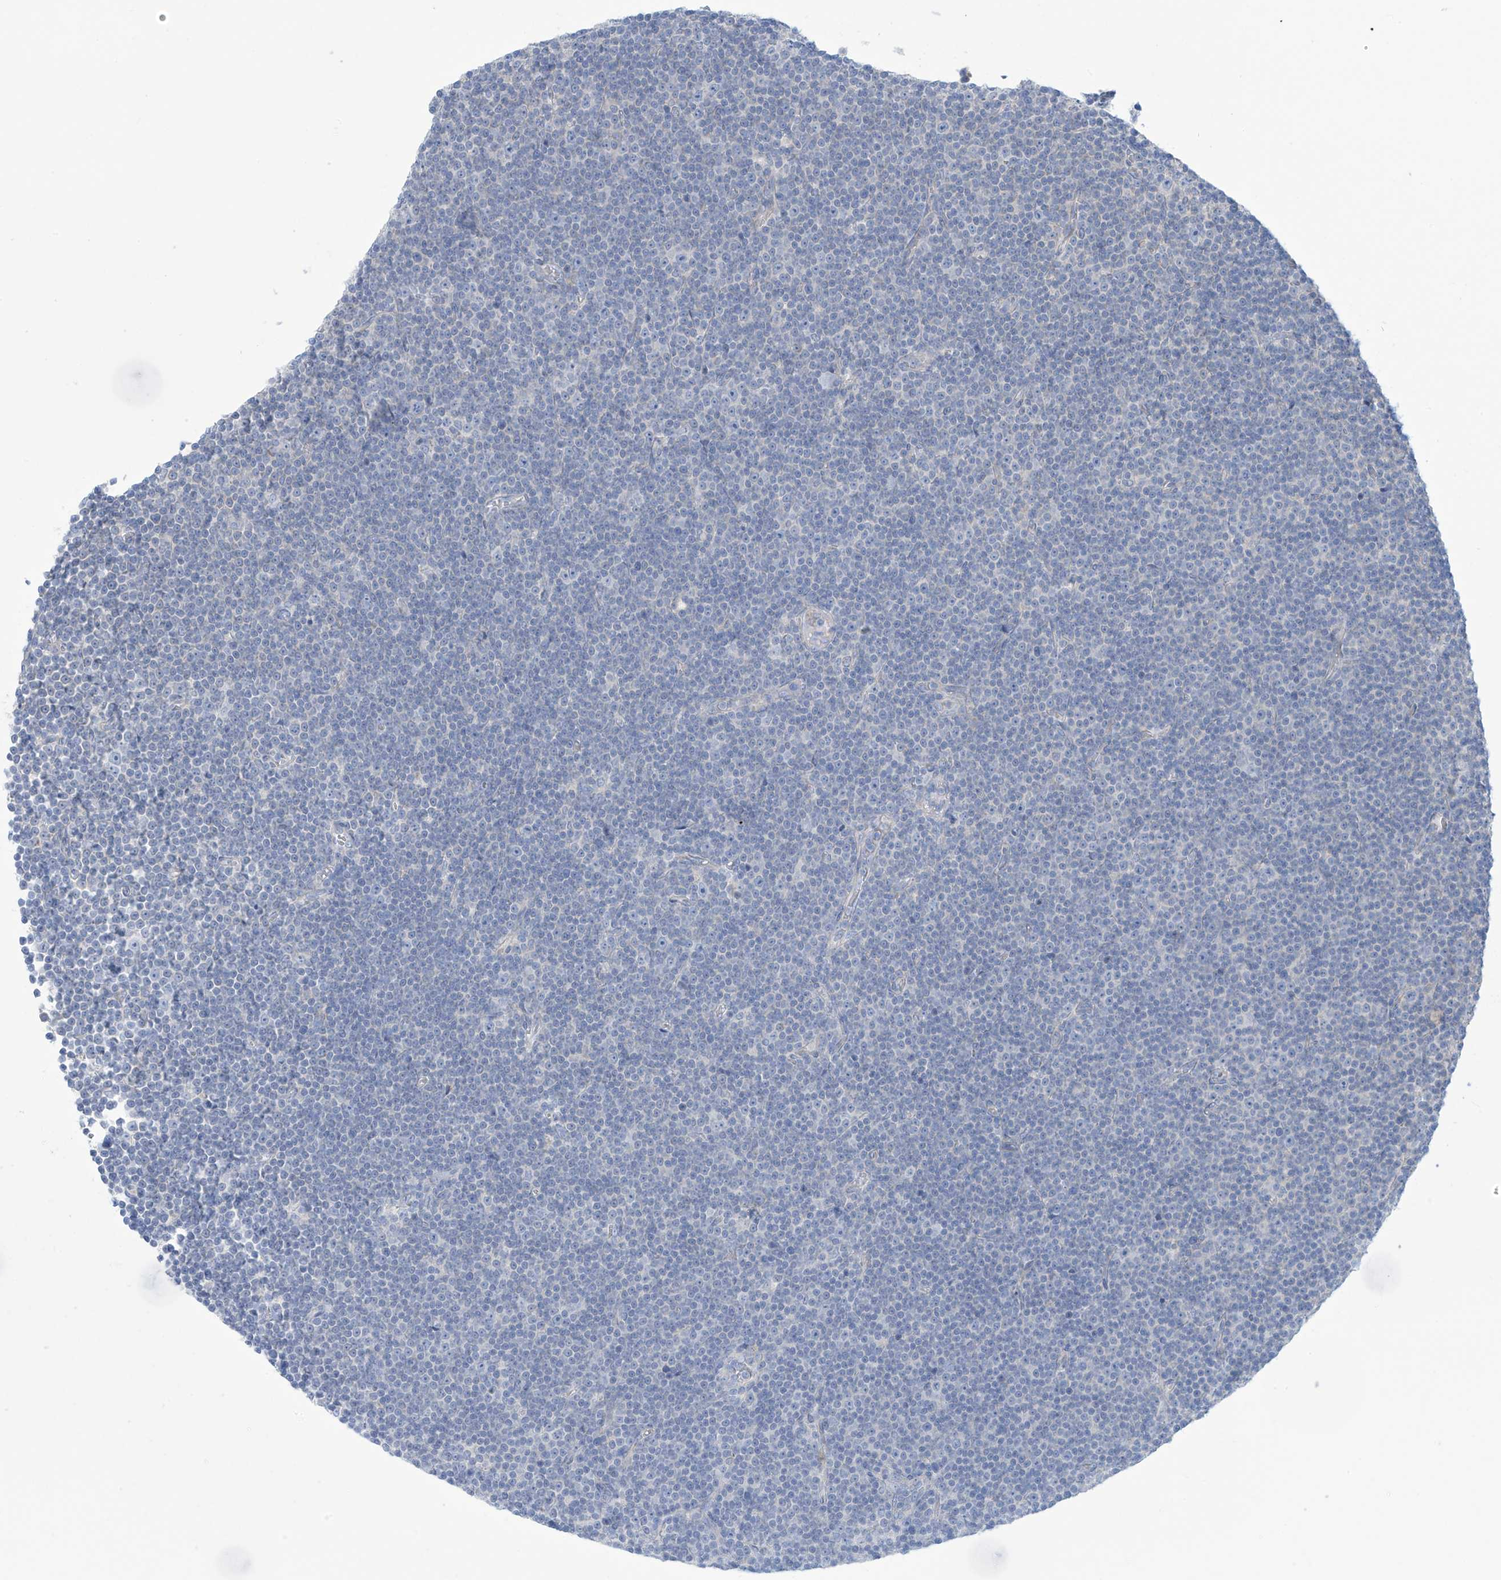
{"staining": {"intensity": "negative", "quantity": "none", "location": "none"}, "tissue": "lymphoma", "cell_type": "Tumor cells", "image_type": "cancer", "snomed": [{"axis": "morphology", "description": "Malignant lymphoma, non-Hodgkin's type, Low grade"}, {"axis": "topography", "description": "Lymph node"}], "caption": "DAB (3,3'-diaminobenzidine) immunohistochemical staining of human lymphoma exhibits no significant positivity in tumor cells. (DAB (3,3'-diaminobenzidine) immunohistochemistry with hematoxylin counter stain).", "gene": "FABP2", "patient": {"sex": "female", "age": 67}}